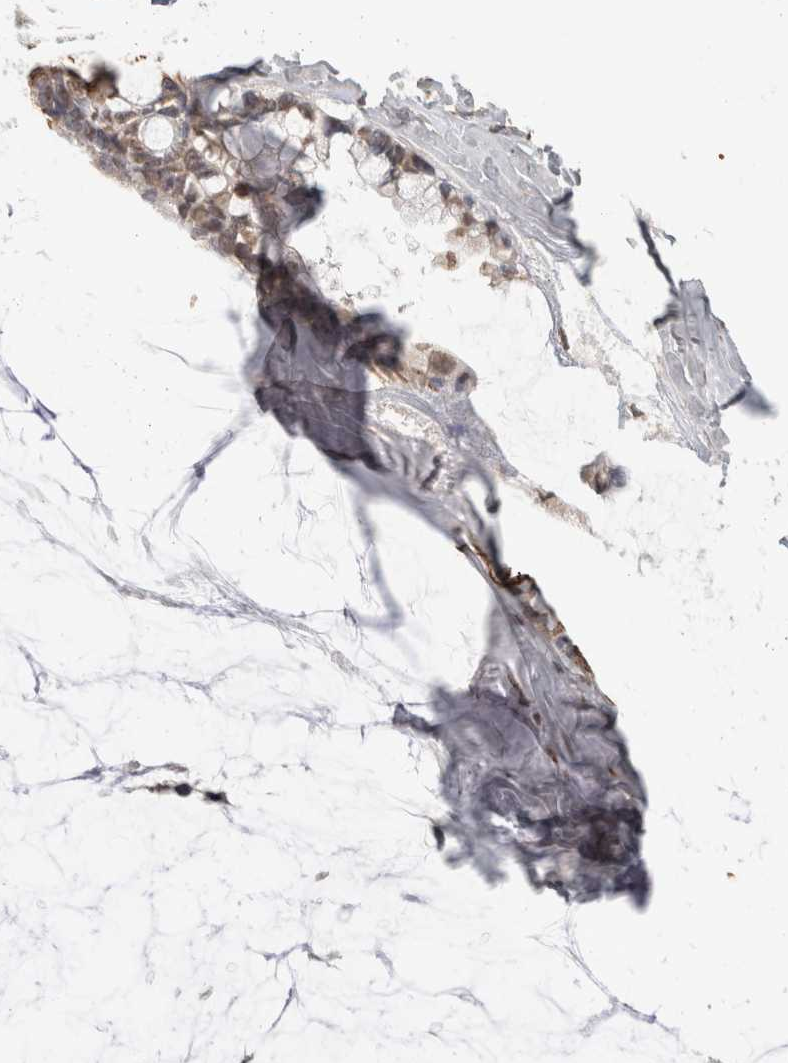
{"staining": {"intensity": "weak", "quantity": ">75%", "location": "nuclear"}, "tissue": "ovarian cancer", "cell_type": "Tumor cells", "image_type": "cancer", "snomed": [{"axis": "morphology", "description": "Cystadenocarcinoma, mucinous, NOS"}, {"axis": "topography", "description": "Ovary"}], "caption": "Human mucinous cystadenocarcinoma (ovarian) stained with a protein marker shows weak staining in tumor cells.", "gene": "HAND2", "patient": {"sex": "female", "age": 39}}